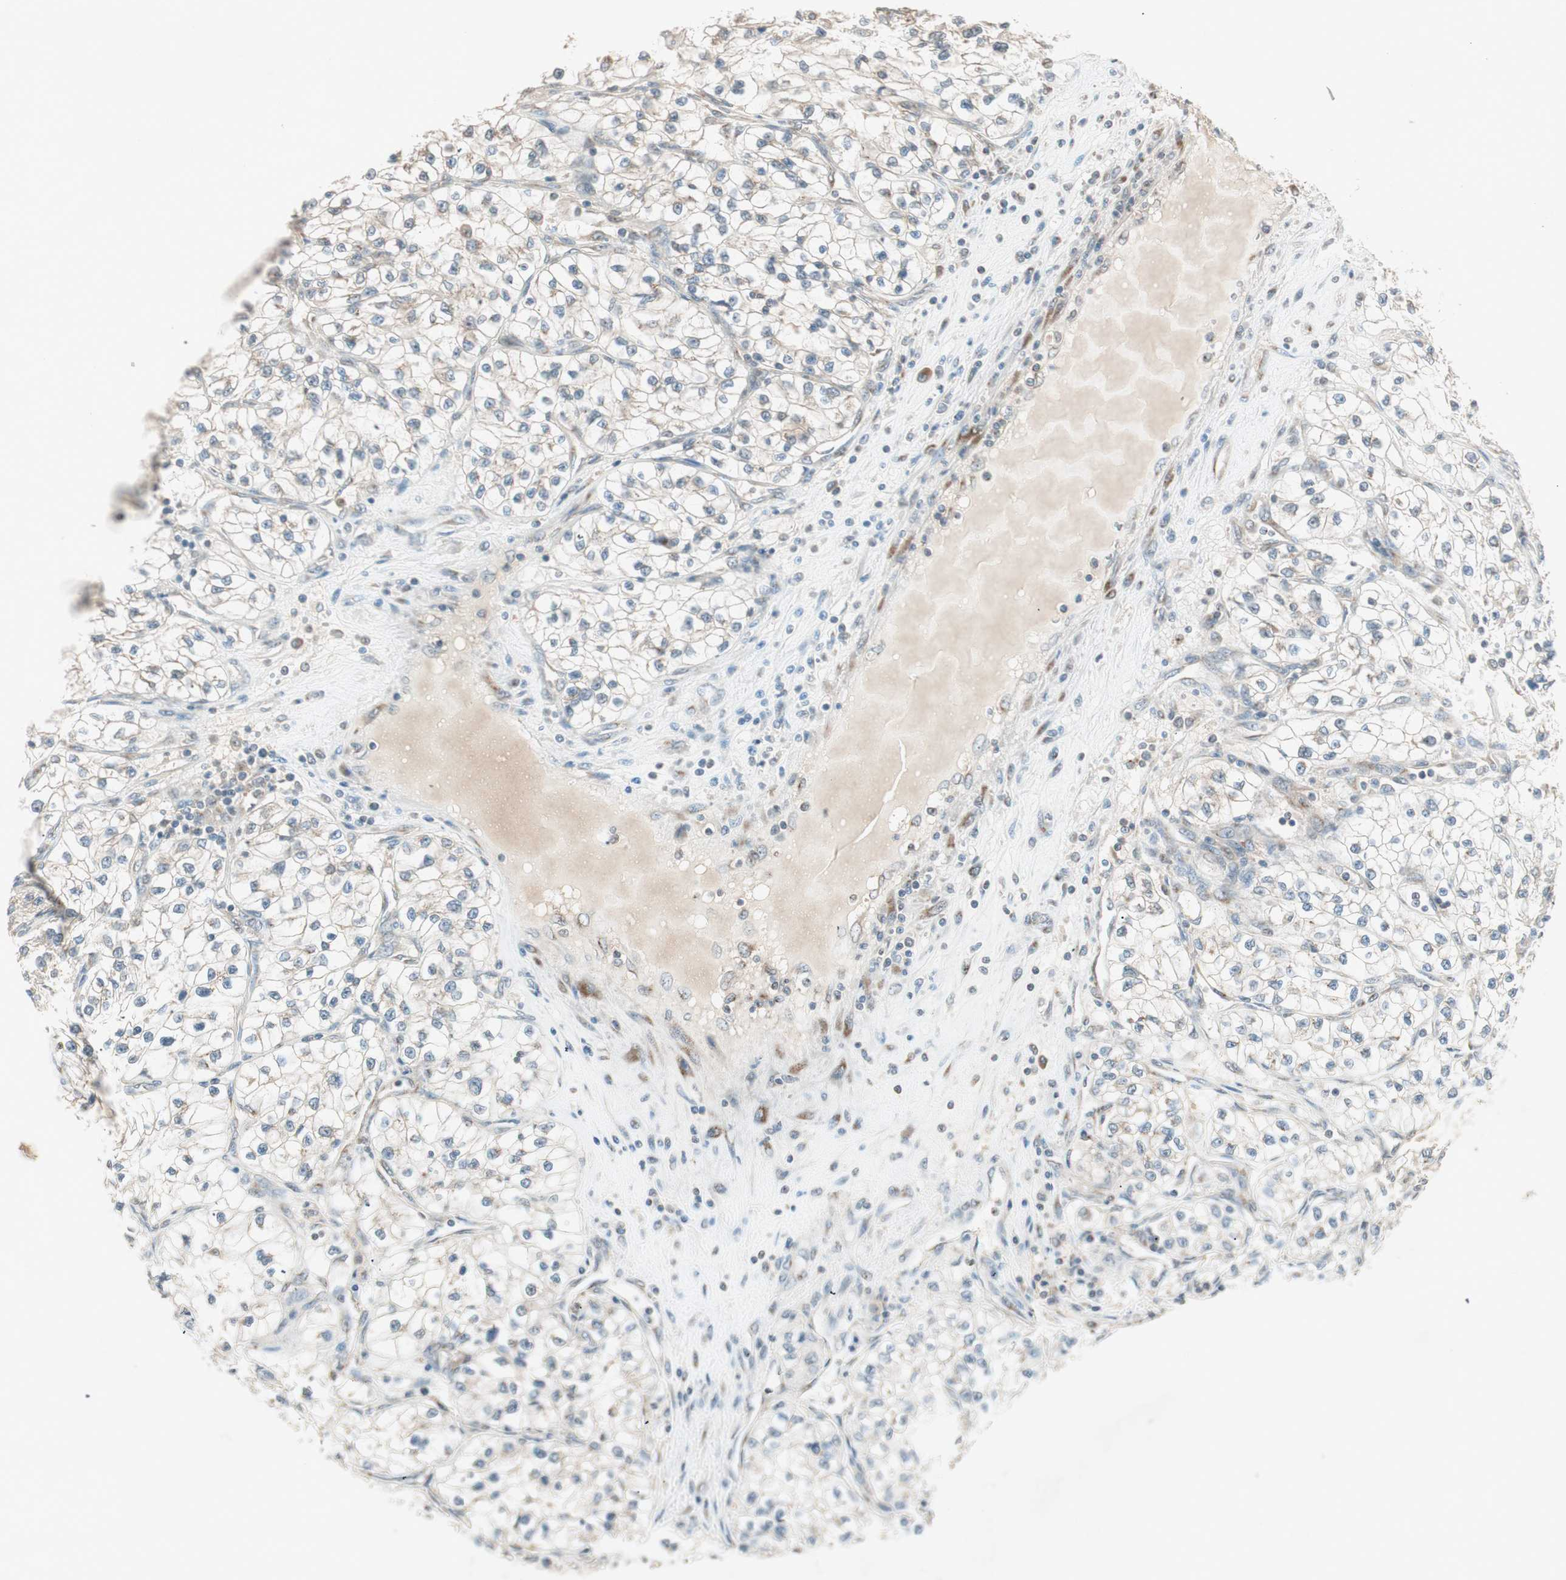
{"staining": {"intensity": "weak", "quantity": "<25%", "location": "cytoplasmic/membranous"}, "tissue": "renal cancer", "cell_type": "Tumor cells", "image_type": "cancer", "snomed": [{"axis": "morphology", "description": "Adenocarcinoma, NOS"}, {"axis": "topography", "description": "Kidney"}], "caption": "Image shows no protein staining in tumor cells of renal adenocarcinoma tissue.", "gene": "SEC16A", "patient": {"sex": "female", "age": 57}}